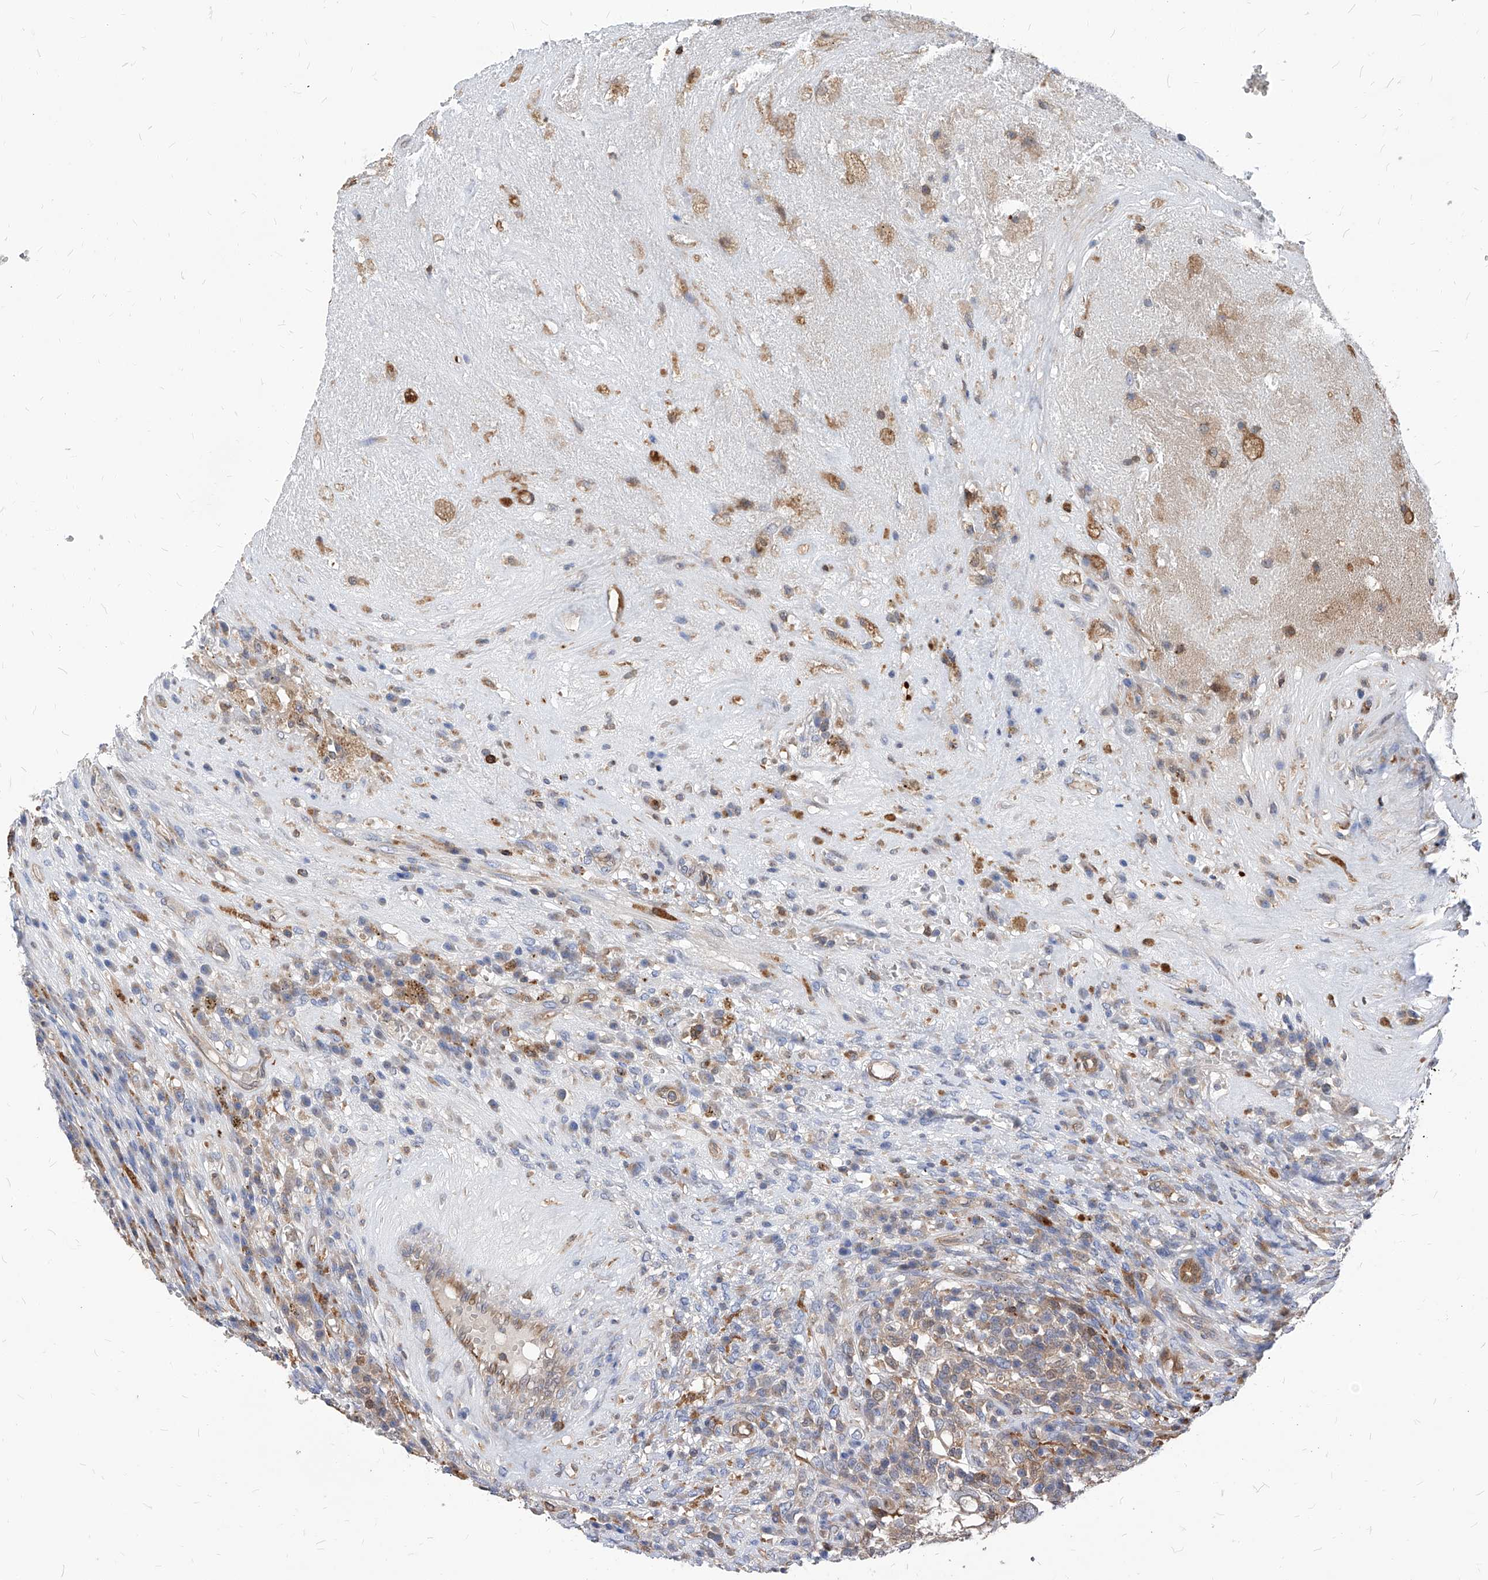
{"staining": {"intensity": "negative", "quantity": "none", "location": "none"}, "tissue": "testis cancer", "cell_type": "Tumor cells", "image_type": "cancer", "snomed": [{"axis": "morphology", "description": "Carcinoma, Embryonal, NOS"}, {"axis": "topography", "description": "Testis"}], "caption": "Immunohistochemistry (IHC) image of neoplastic tissue: embryonal carcinoma (testis) stained with DAB displays no significant protein expression in tumor cells. (DAB (3,3'-diaminobenzidine) immunohistochemistry with hematoxylin counter stain).", "gene": "ABRACL", "patient": {"sex": "male", "age": 26}}